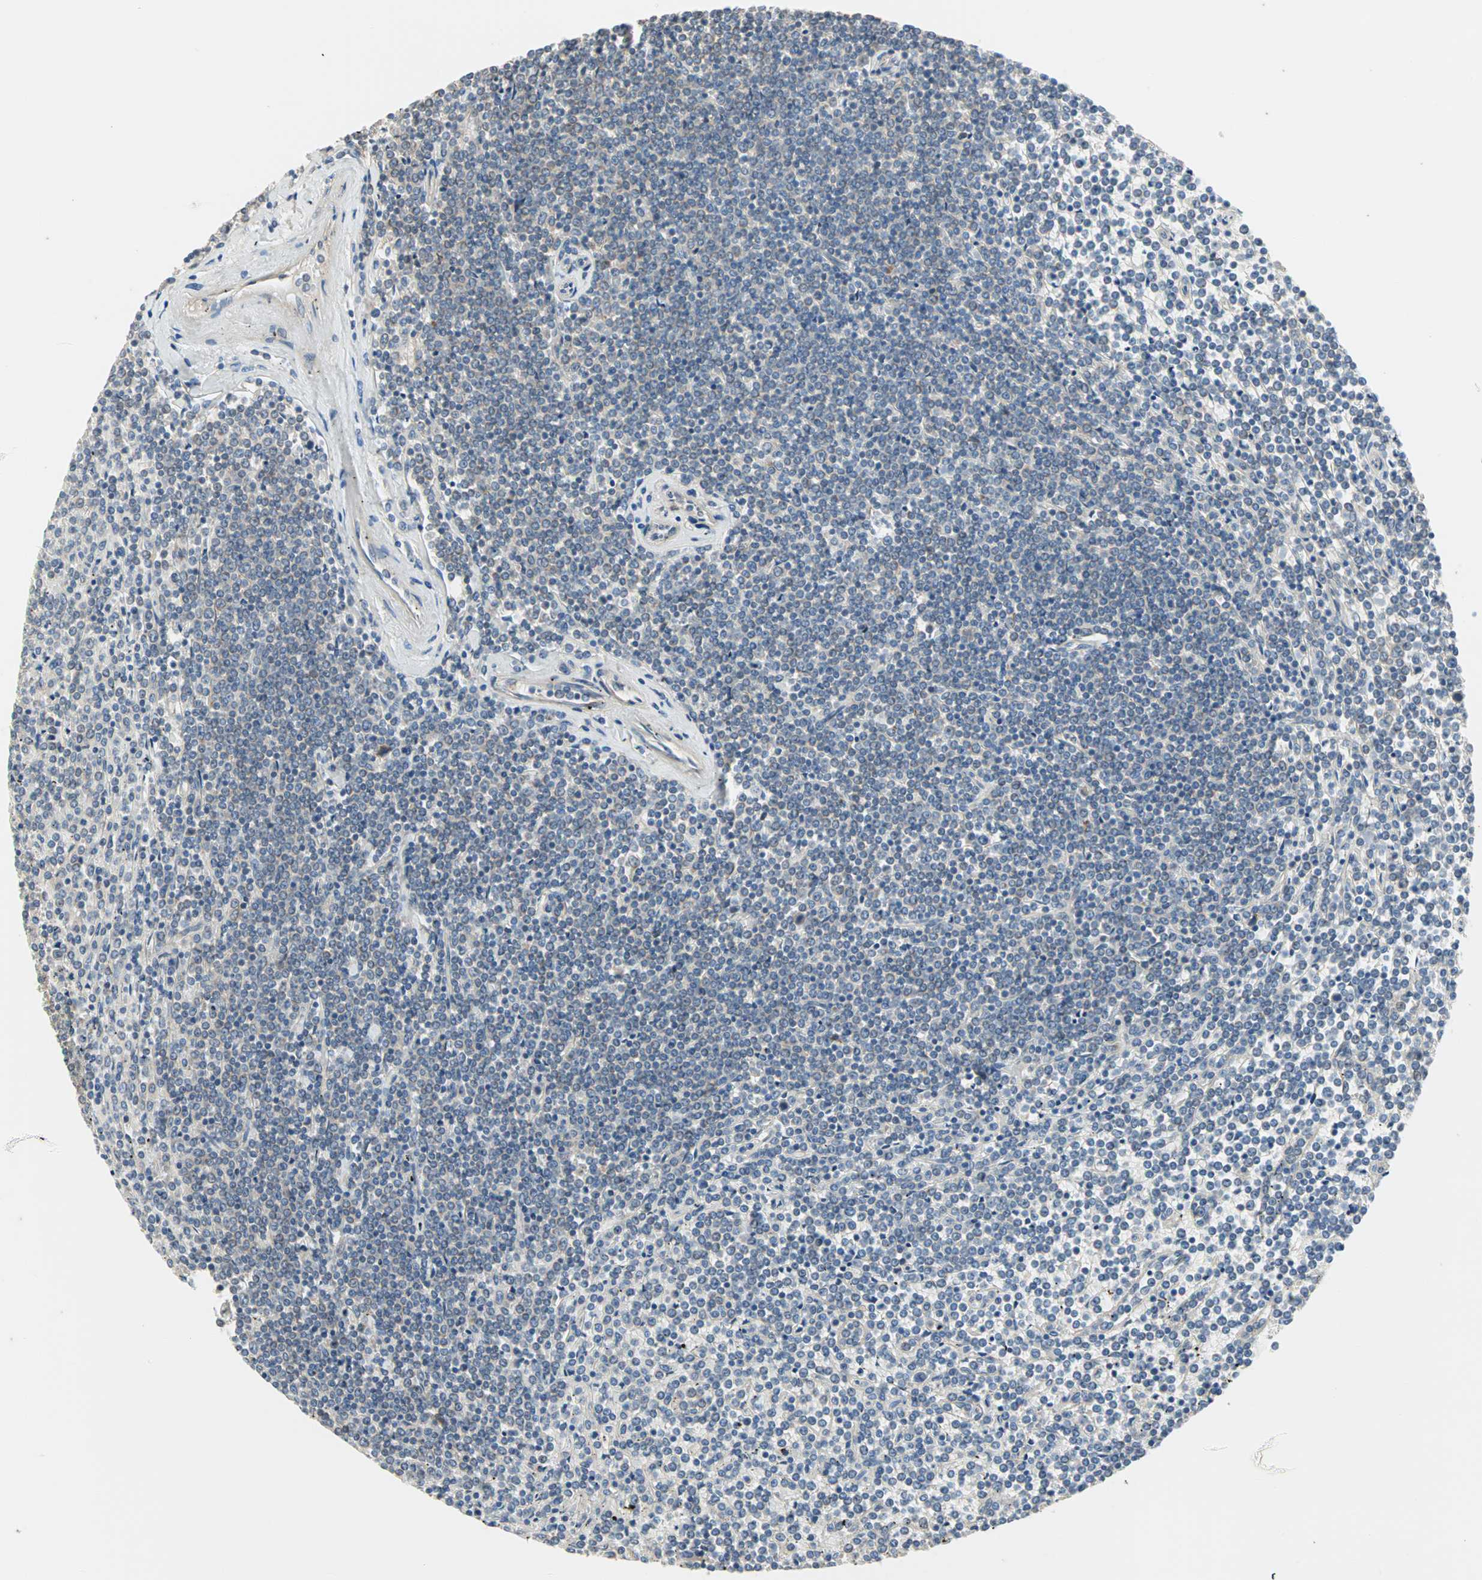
{"staining": {"intensity": "weak", "quantity": "<25%", "location": "cytoplasmic/membranous"}, "tissue": "lymphoma", "cell_type": "Tumor cells", "image_type": "cancer", "snomed": [{"axis": "morphology", "description": "Malignant lymphoma, non-Hodgkin's type, Low grade"}, {"axis": "topography", "description": "Spleen"}], "caption": "Immunohistochemical staining of malignant lymphoma, non-Hodgkin's type (low-grade) demonstrates no significant staining in tumor cells. Nuclei are stained in blue.", "gene": "PDE8A", "patient": {"sex": "female", "age": 19}}